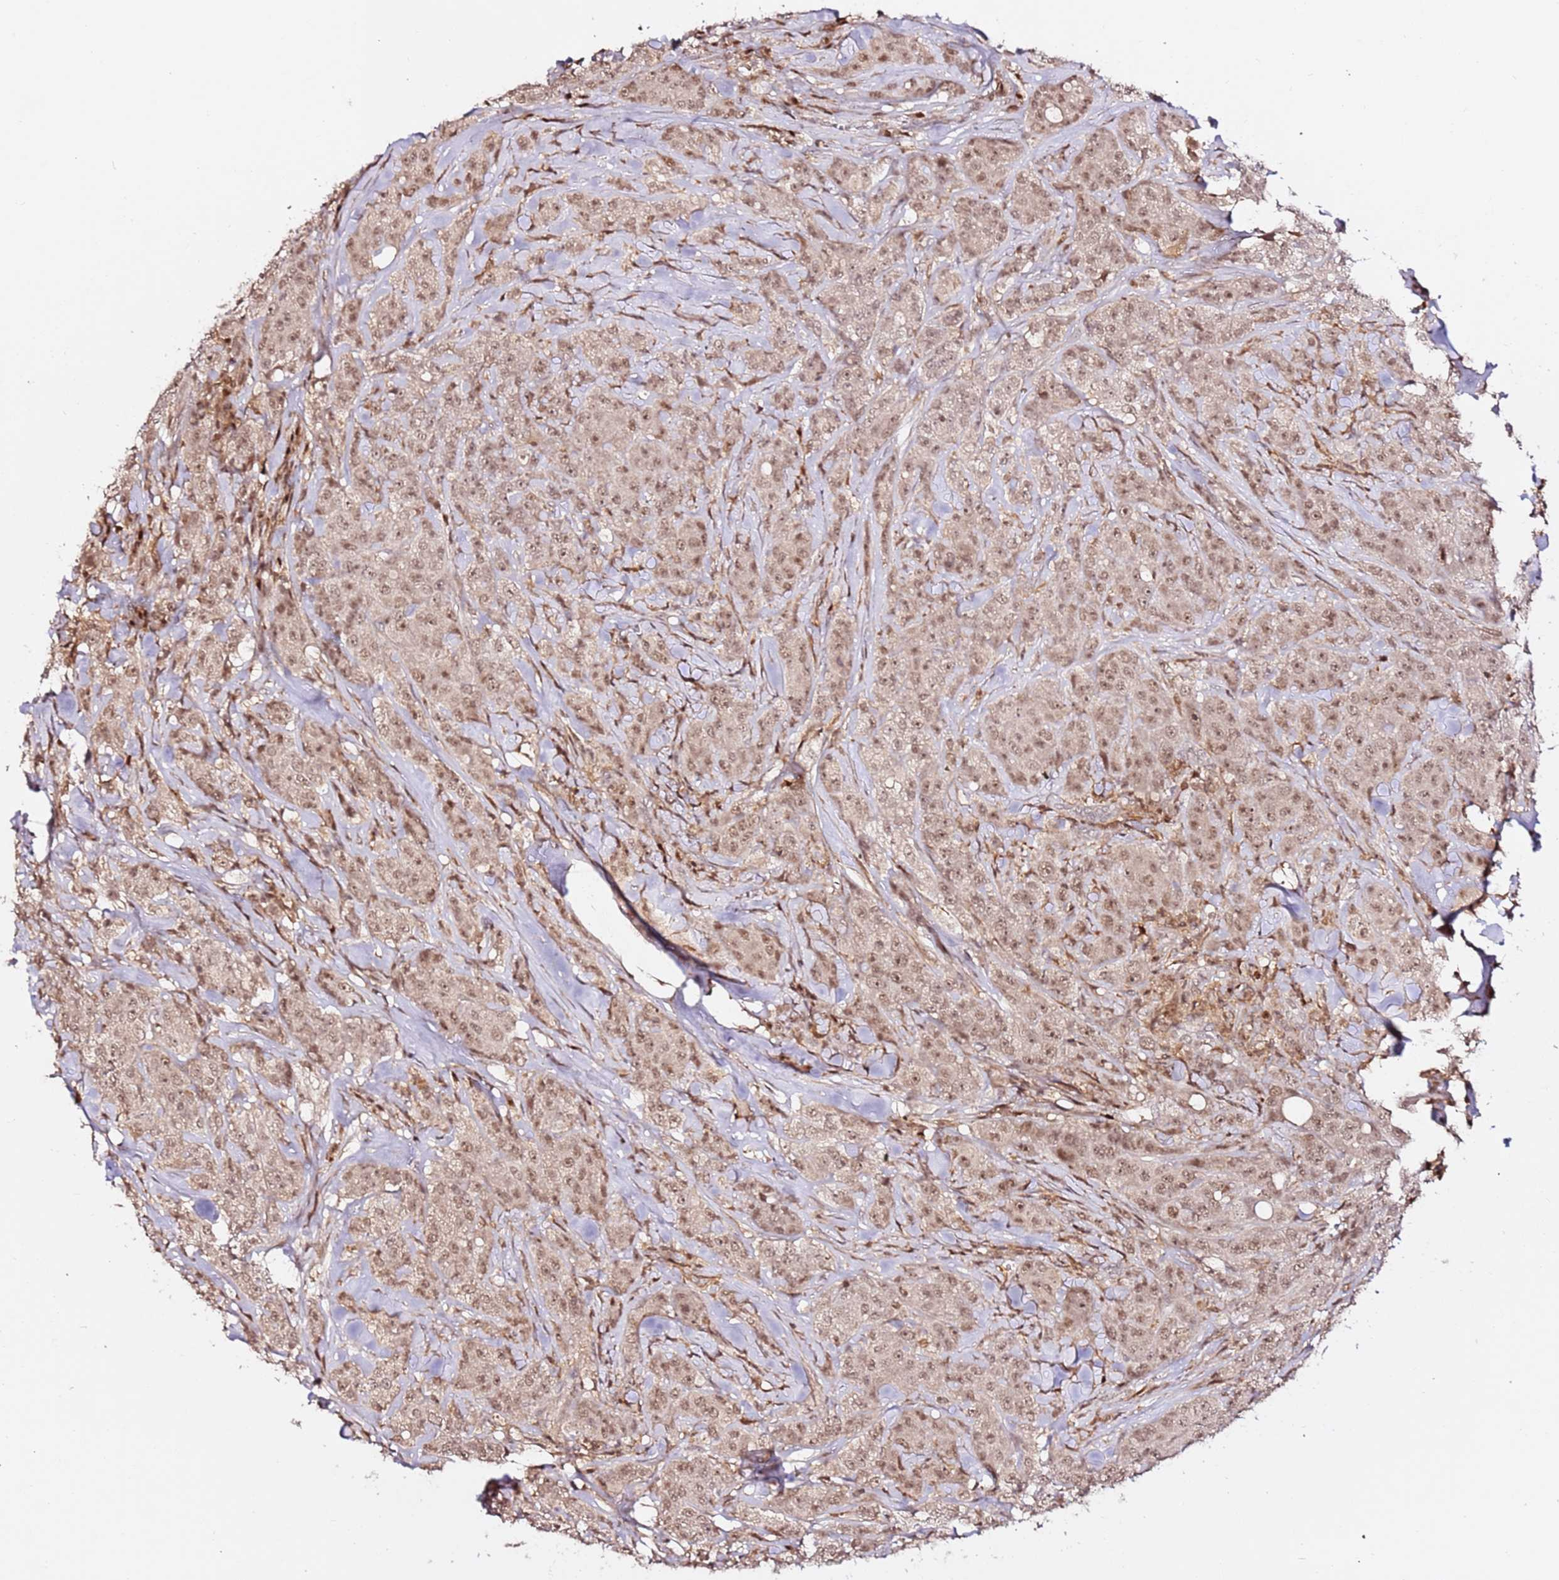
{"staining": {"intensity": "moderate", "quantity": ">75%", "location": "nuclear"}, "tissue": "breast cancer", "cell_type": "Tumor cells", "image_type": "cancer", "snomed": [{"axis": "morphology", "description": "Duct carcinoma"}, {"axis": "topography", "description": "Breast"}], "caption": "DAB immunohistochemical staining of human invasive ductal carcinoma (breast) shows moderate nuclear protein positivity in approximately >75% of tumor cells. (brown staining indicates protein expression, while blue staining denotes nuclei).", "gene": "OR5V1", "patient": {"sex": "female", "age": 43}}